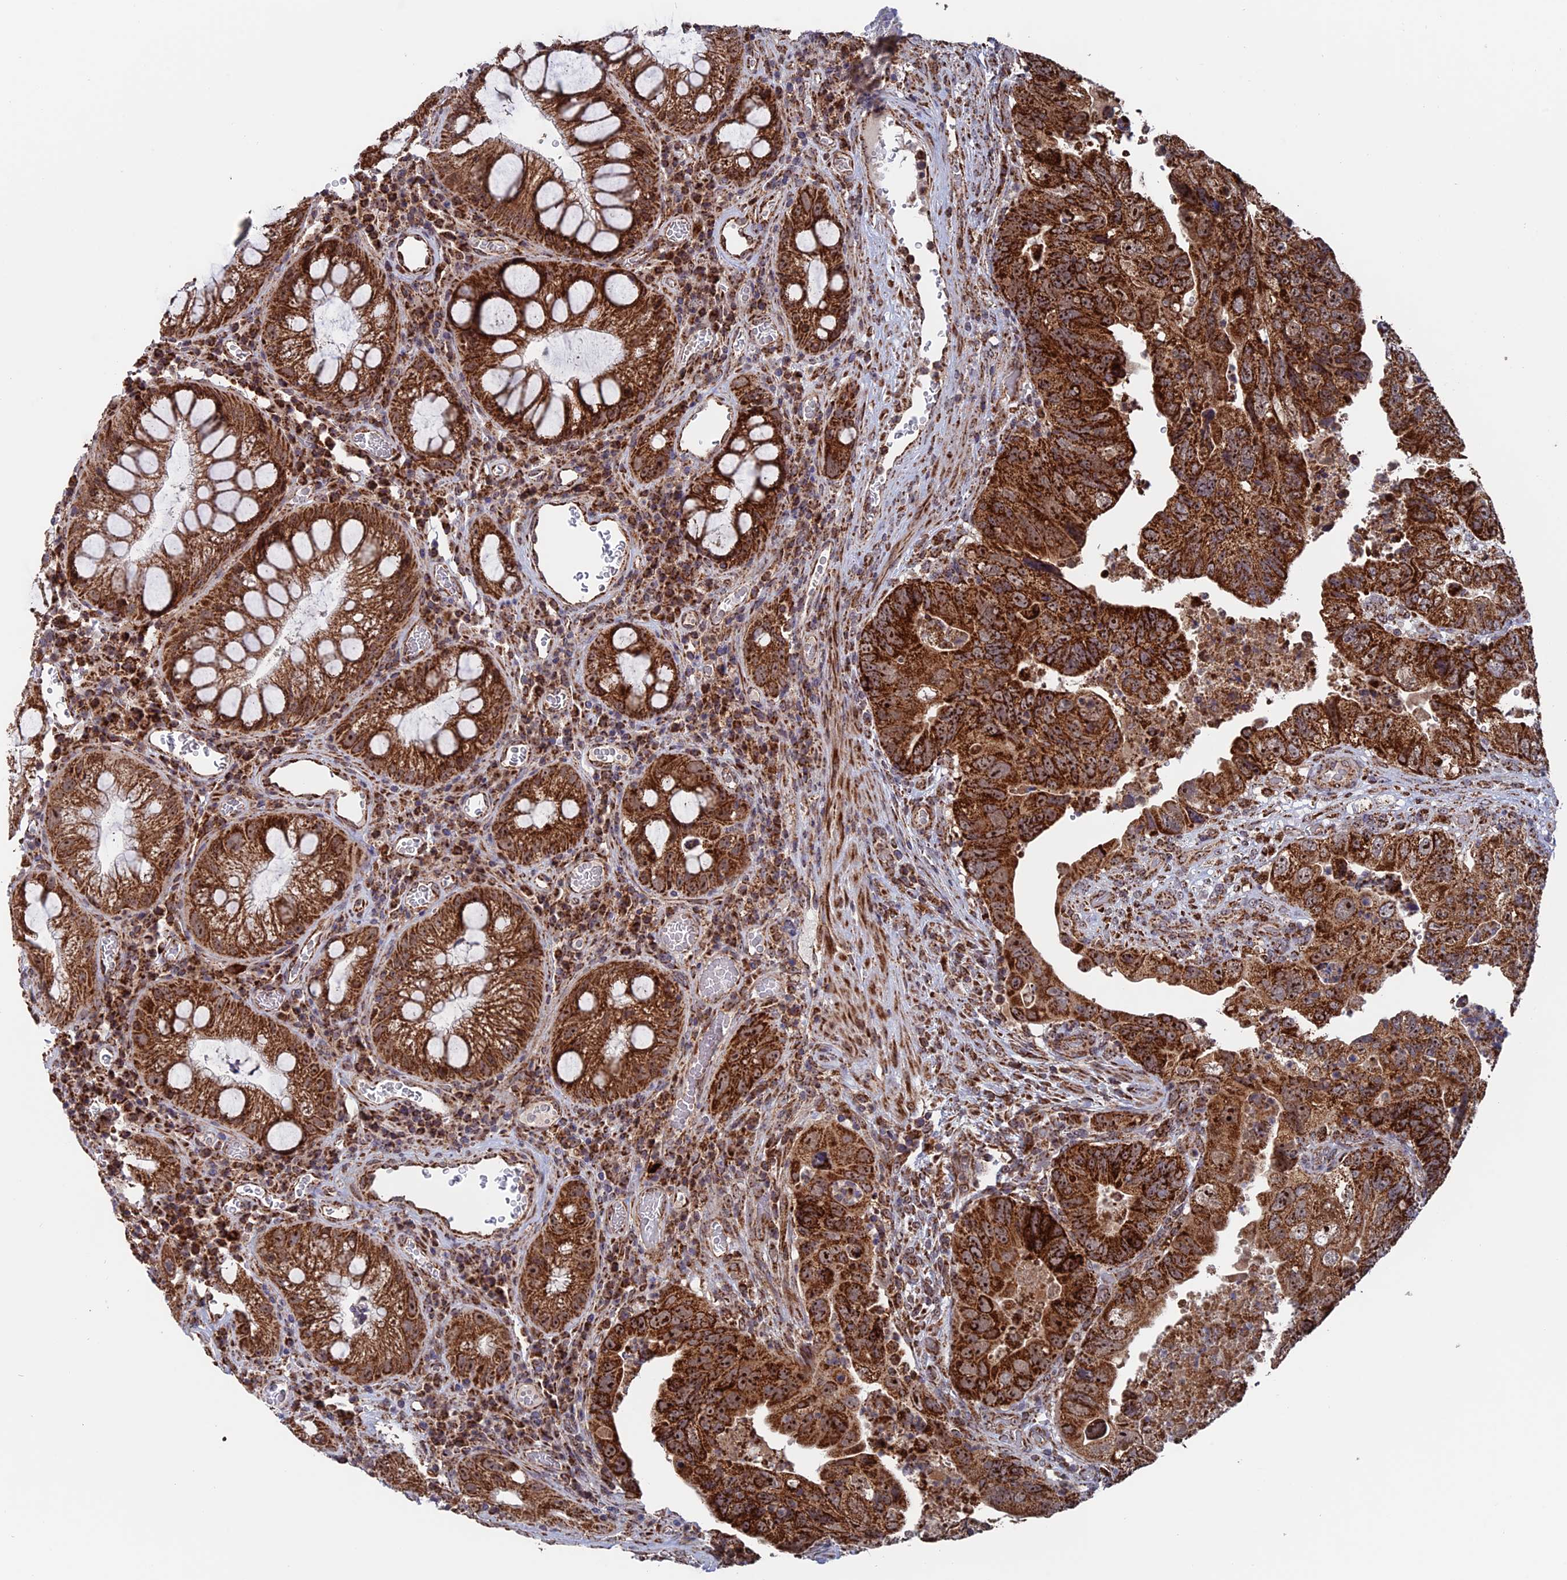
{"staining": {"intensity": "strong", "quantity": ">75%", "location": "cytoplasmic/membranous"}, "tissue": "colorectal cancer", "cell_type": "Tumor cells", "image_type": "cancer", "snomed": [{"axis": "morphology", "description": "Adenocarcinoma, NOS"}, {"axis": "topography", "description": "Rectum"}], "caption": "Immunohistochemical staining of adenocarcinoma (colorectal) exhibits high levels of strong cytoplasmic/membranous expression in approximately >75% of tumor cells. (Brightfield microscopy of DAB IHC at high magnification).", "gene": "DTYMK", "patient": {"sex": "male", "age": 63}}